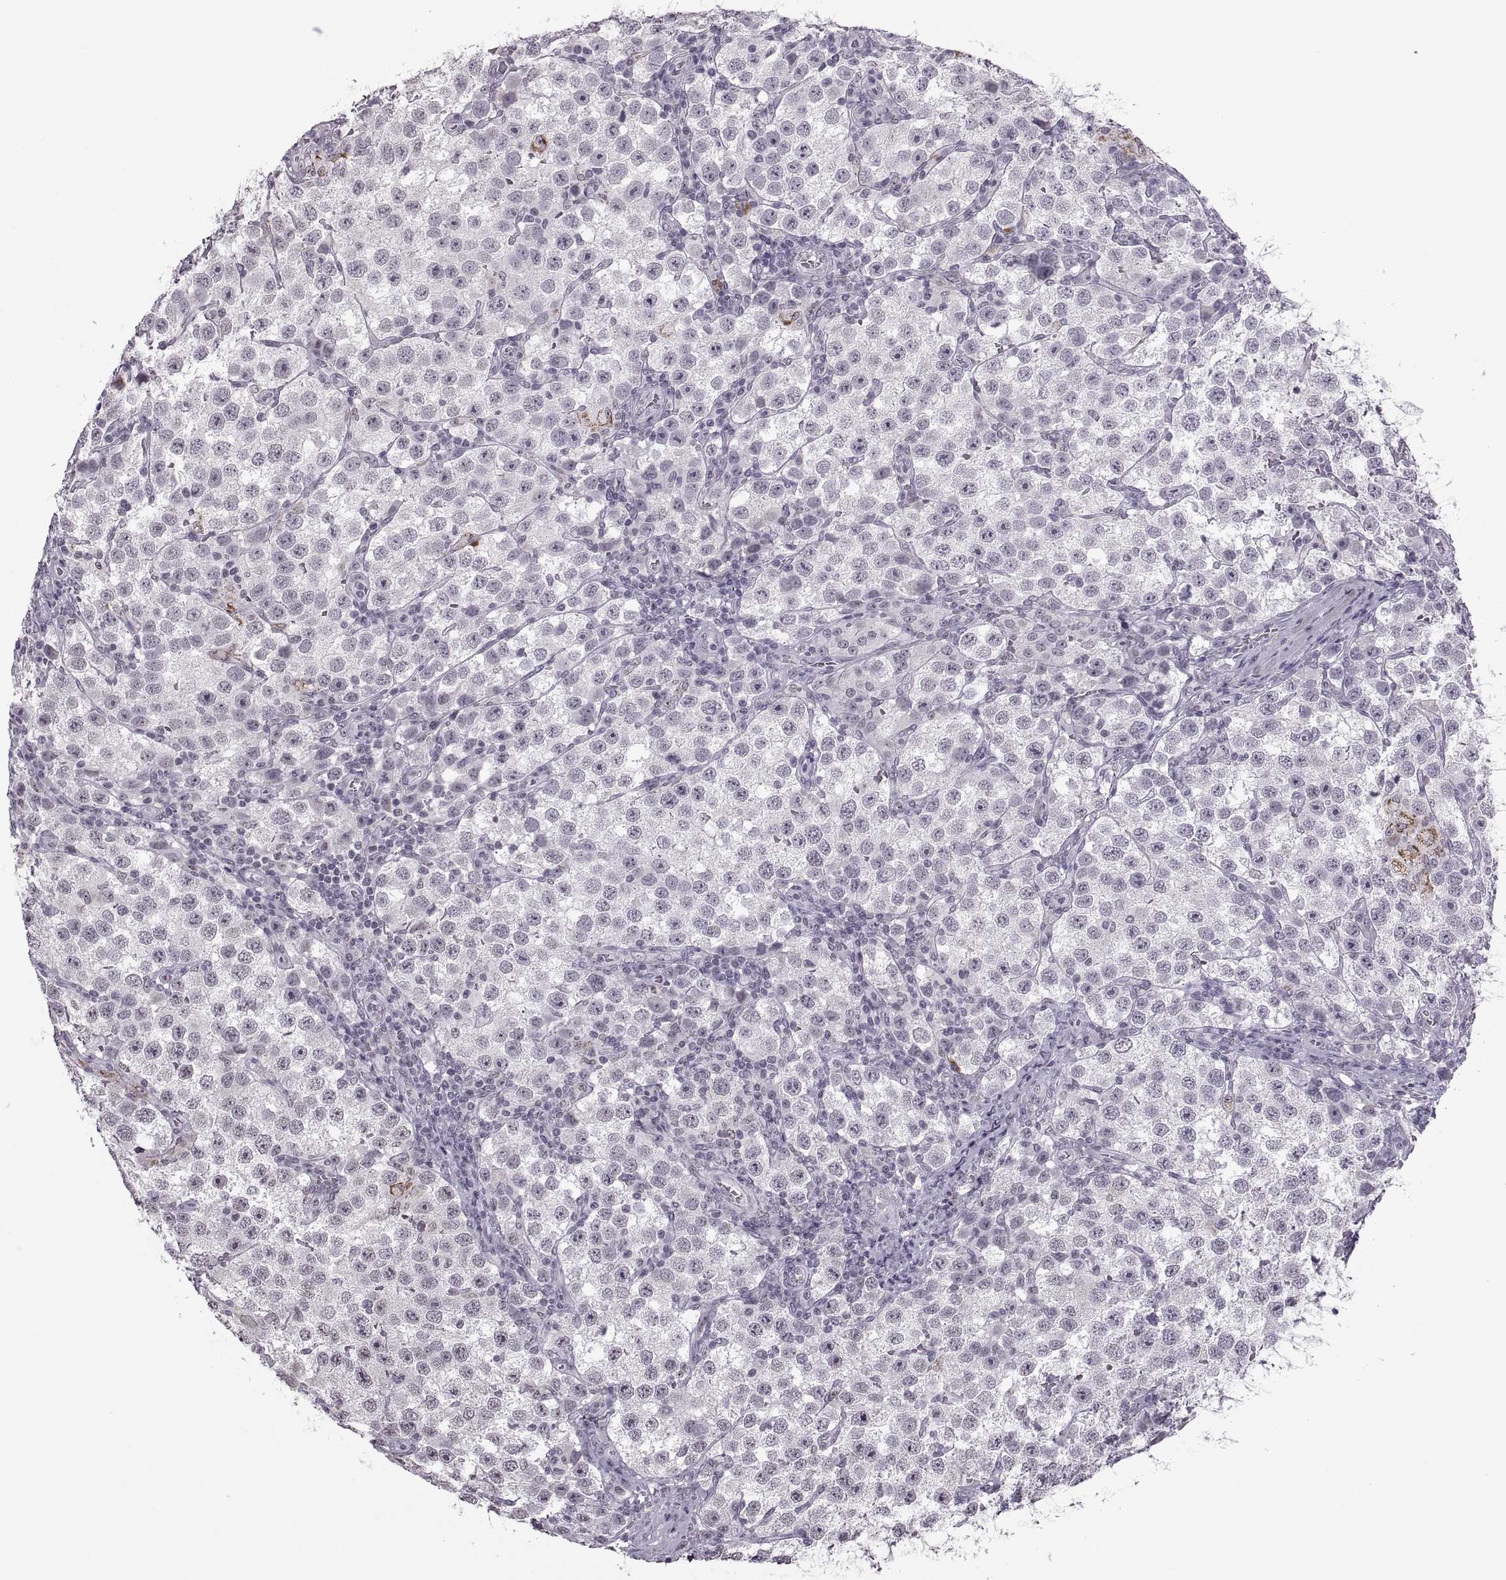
{"staining": {"intensity": "negative", "quantity": "none", "location": "none"}, "tissue": "testis cancer", "cell_type": "Tumor cells", "image_type": "cancer", "snomed": [{"axis": "morphology", "description": "Seminoma, NOS"}, {"axis": "topography", "description": "Testis"}], "caption": "Protein analysis of seminoma (testis) demonstrates no significant positivity in tumor cells.", "gene": "OTP", "patient": {"sex": "male", "age": 37}}